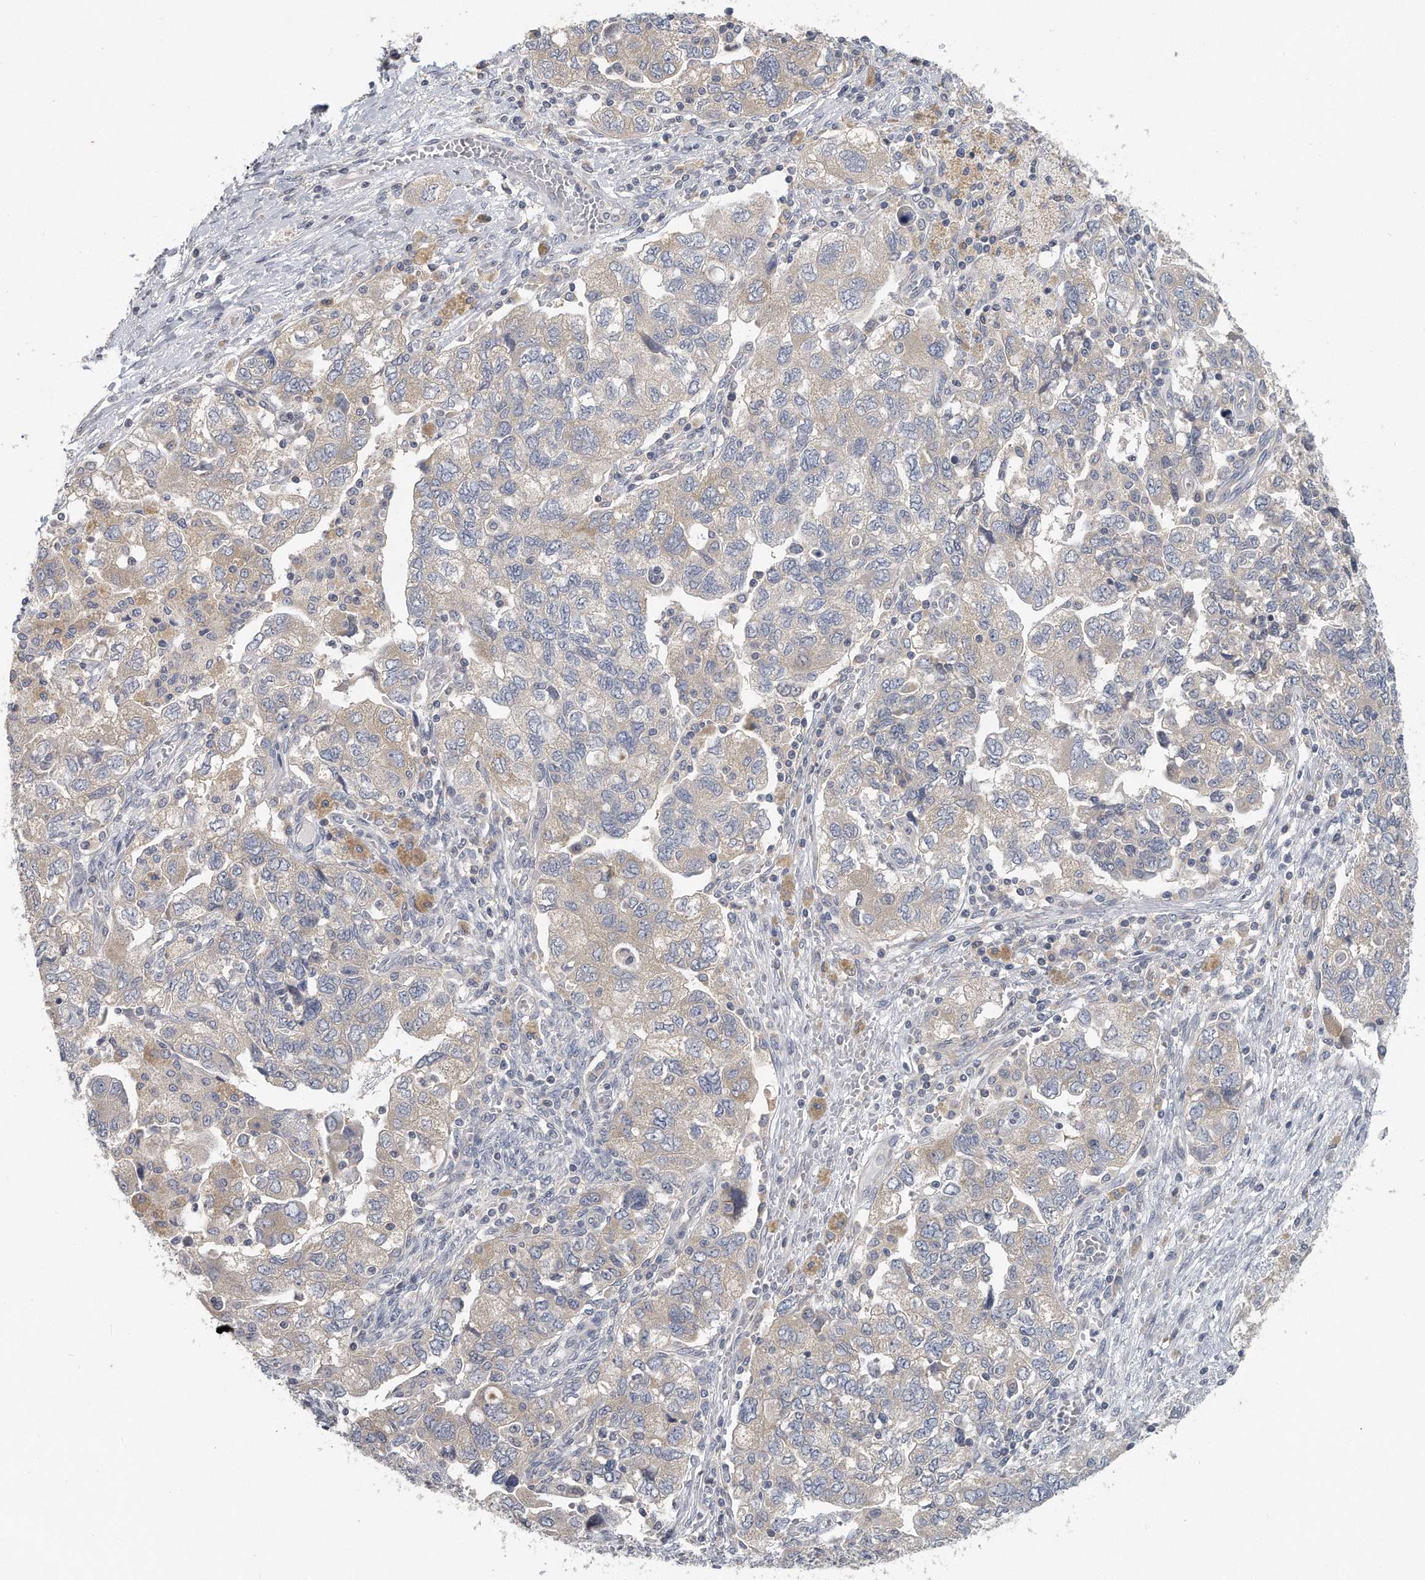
{"staining": {"intensity": "negative", "quantity": "none", "location": "none"}, "tissue": "ovarian cancer", "cell_type": "Tumor cells", "image_type": "cancer", "snomed": [{"axis": "morphology", "description": "Carcinoma, NOS"}, {"axis": "morphology", "description": "Cystadenocarcinoma, serous, NOS"}, {"axis": "topography", "description": "Ovary"}], "caption": "Protein analysis of ovarian cancer exhibits no significant expression in tumor cells.", "gene": "EIF3I", "patient": {"sex": "female", "age": 69}}